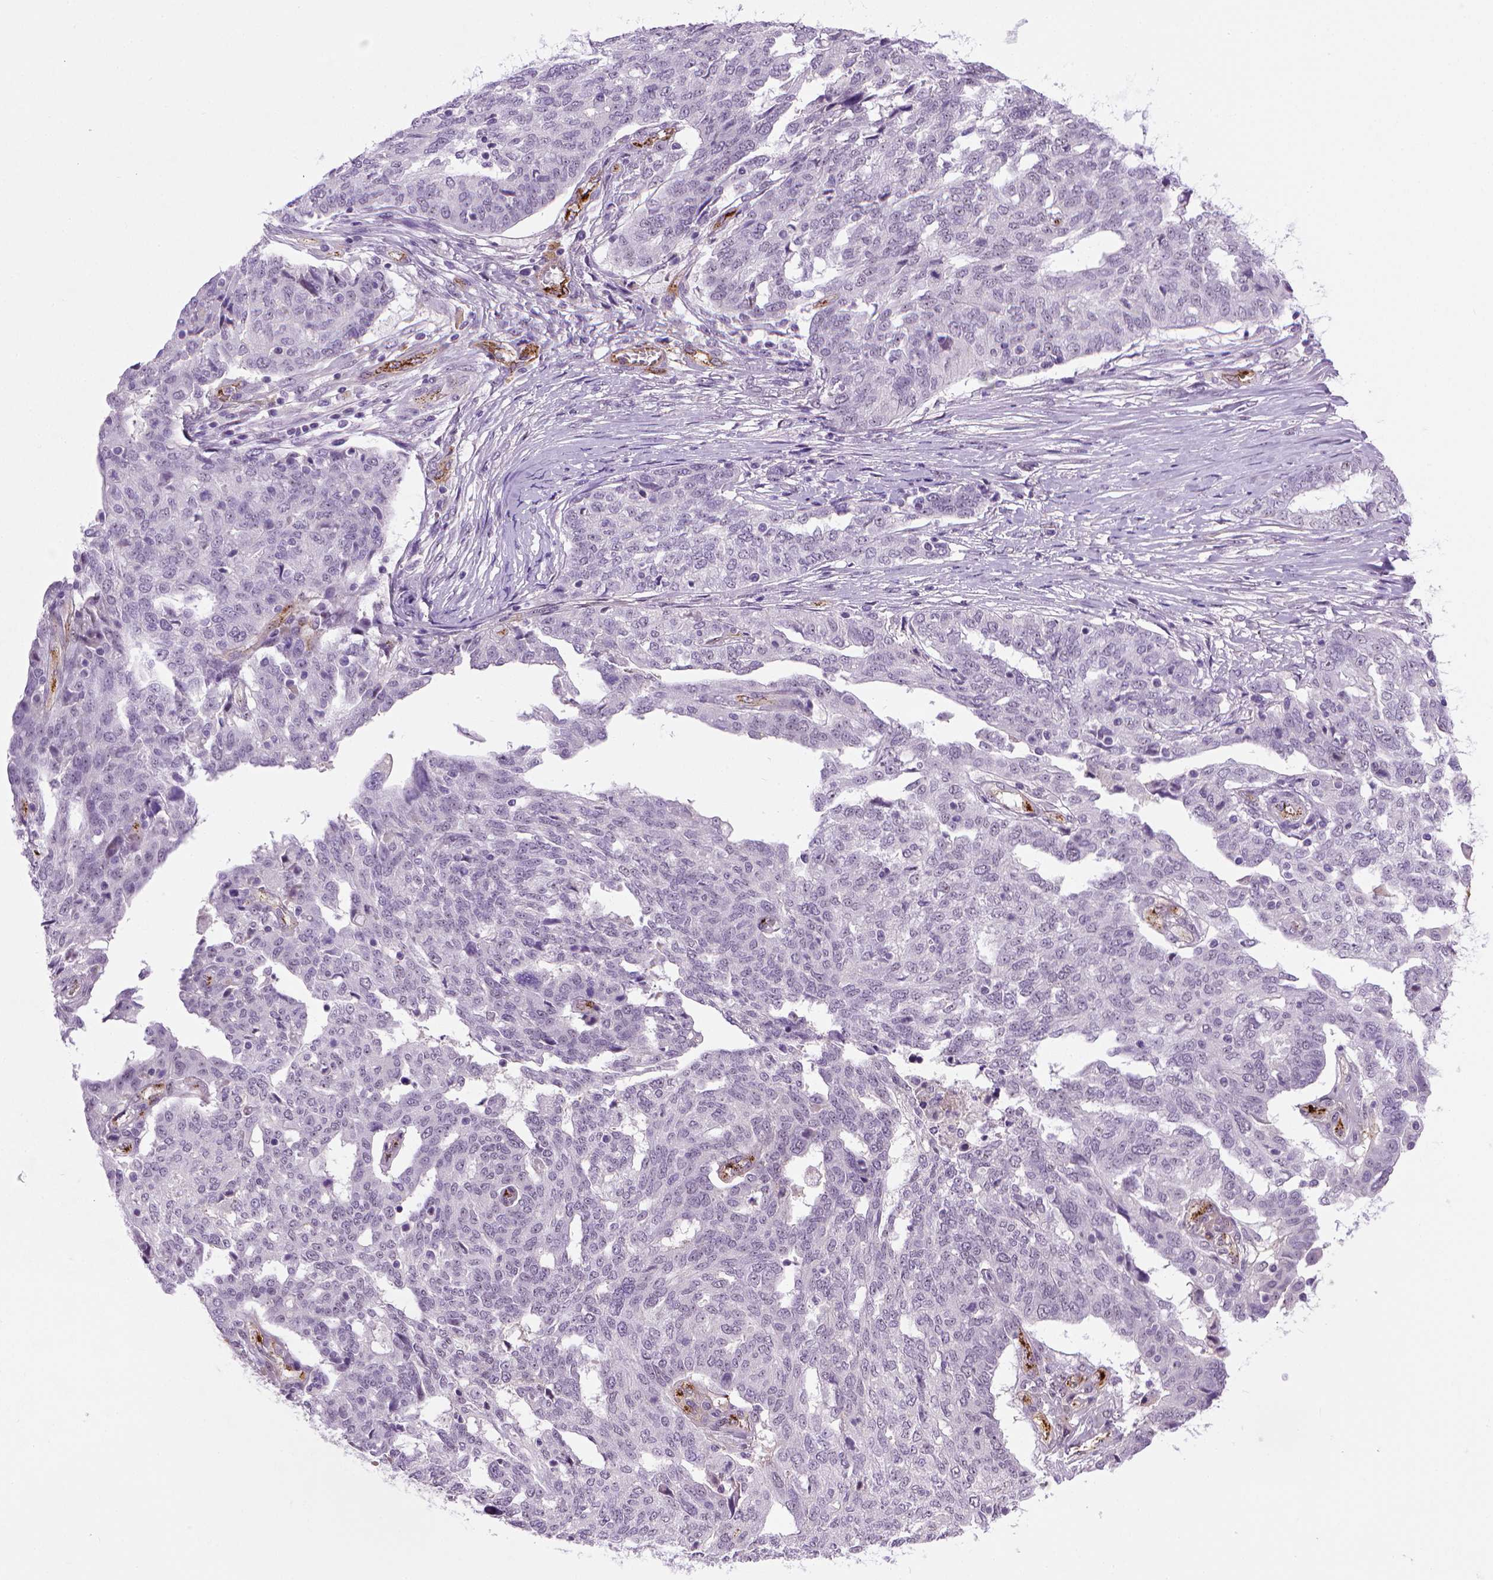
{"staining": {"intensity": "negative", "quantity": "none", "location": "none"}, "tissue": "ovarian cancer", "cell_type": "Tumor cells", "image_type": "cancer", "snomed": [{"axis": "morphology", "description": "Cystadenocarcinoma, serous, NOS"}, {"axis": "topography", "description": "Ovary"}], "caption": "DAB immunohistochemical staining of human serous cystadenocarcinoma (ovarian) reveals no significant positivity in tumor cells.", "gene": "VWF", "patient": {"sex": "female", "age": 67}}